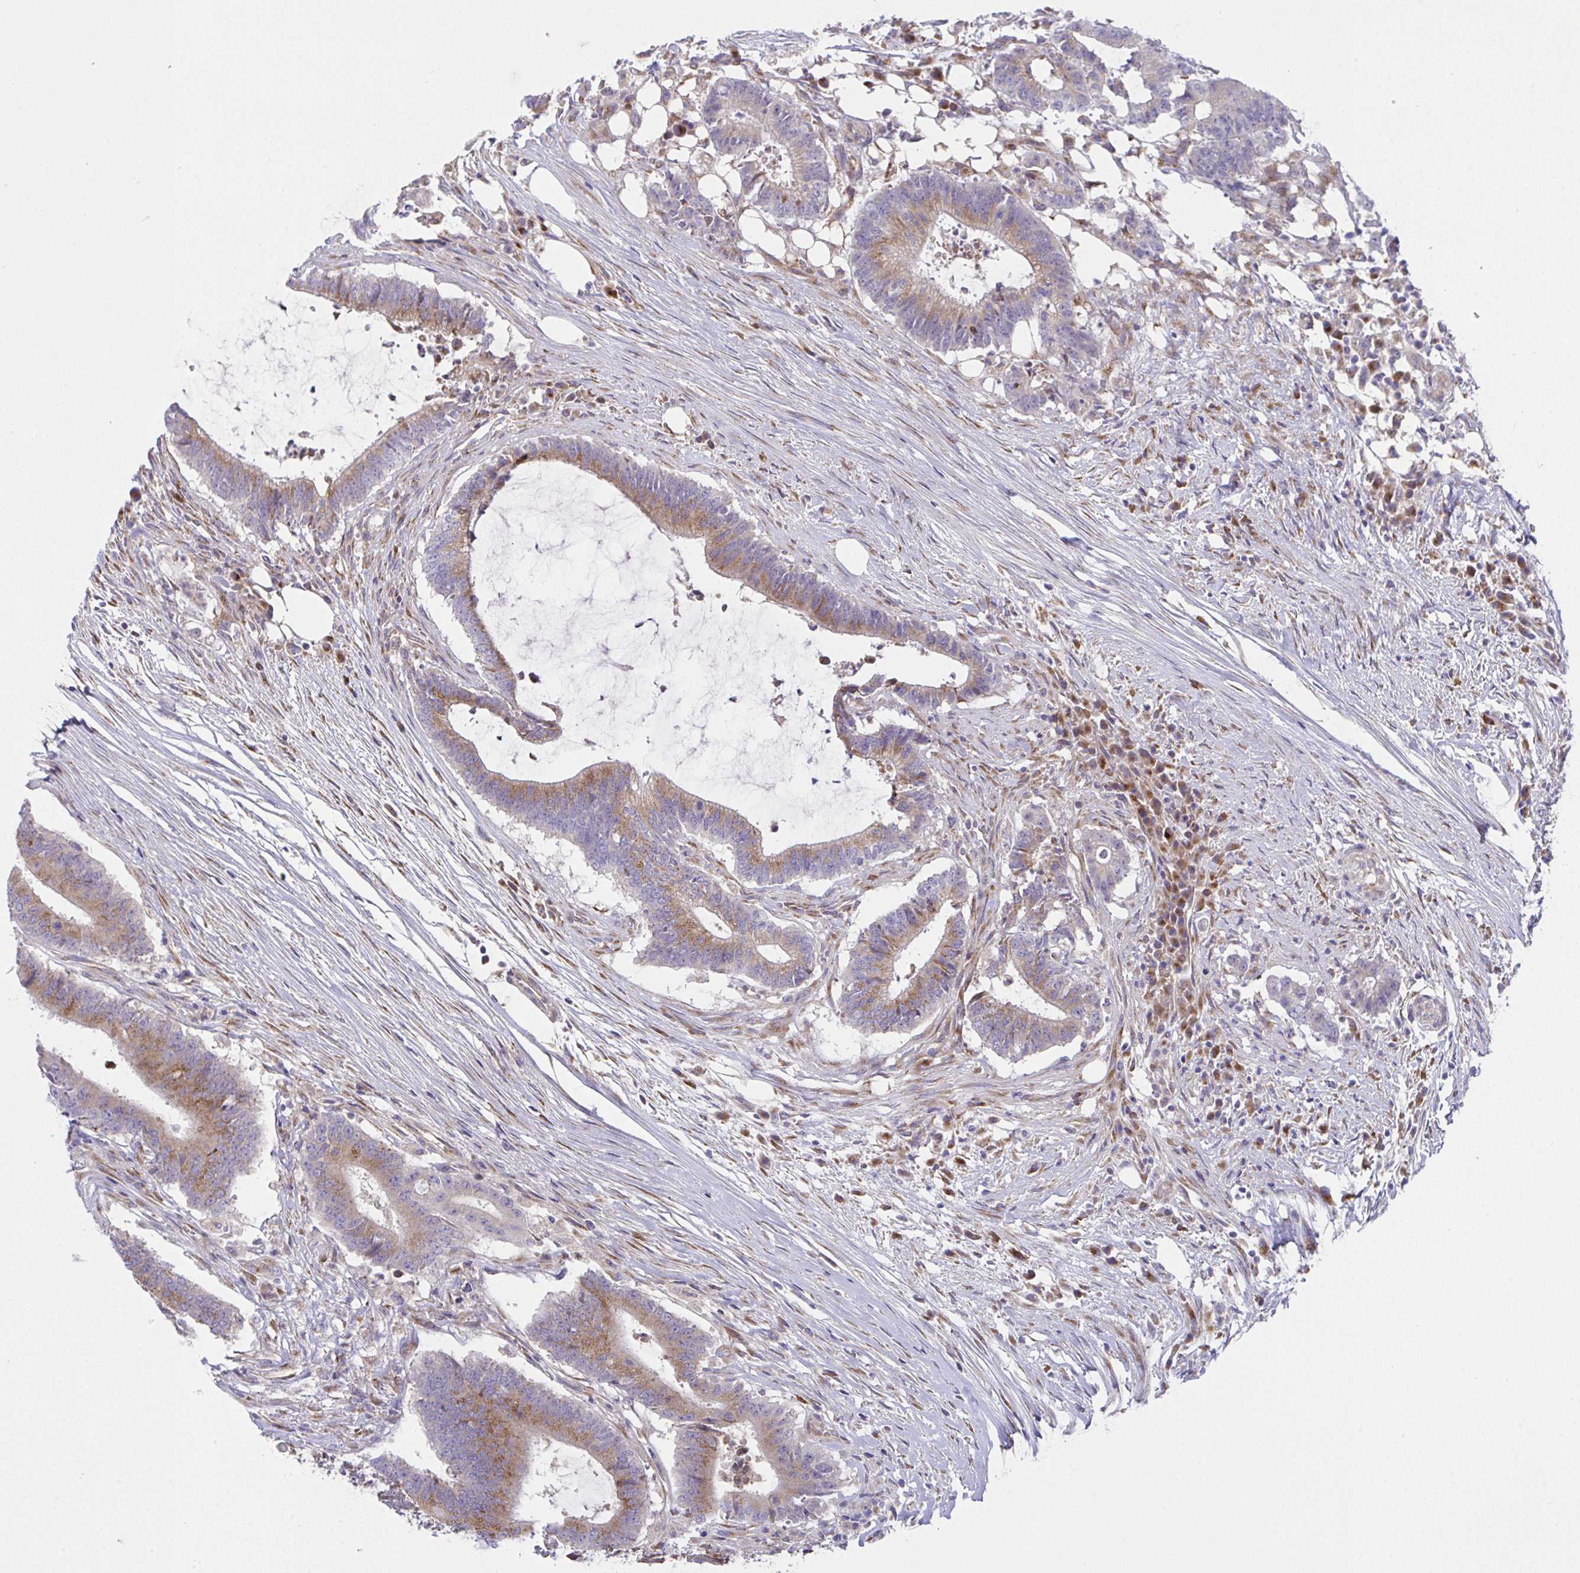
{"staining": {"intensity": "moderate", "quantity": ">75%", "location": "cytoplasmic/membranous"}, "tissue": "colorectal cancer", "cell_type": "Tumor cells", "image_type": "cancer", "snomed": [{"axis": "morphology", "description": "Adenocarcinoma, NOS"}, {"axis": "topography", "description": "Colon"}], "caption": "DAB (3,3'-diaminobenzidine) immunohistochemical staining of human adenocarcinoma (colorectal) shows moderate cytoplasmic/membranous protein positivity in approximately >75% of tumor cells.", "gene": "MIA3", "patient": {"sex": "female", "age": 43}}